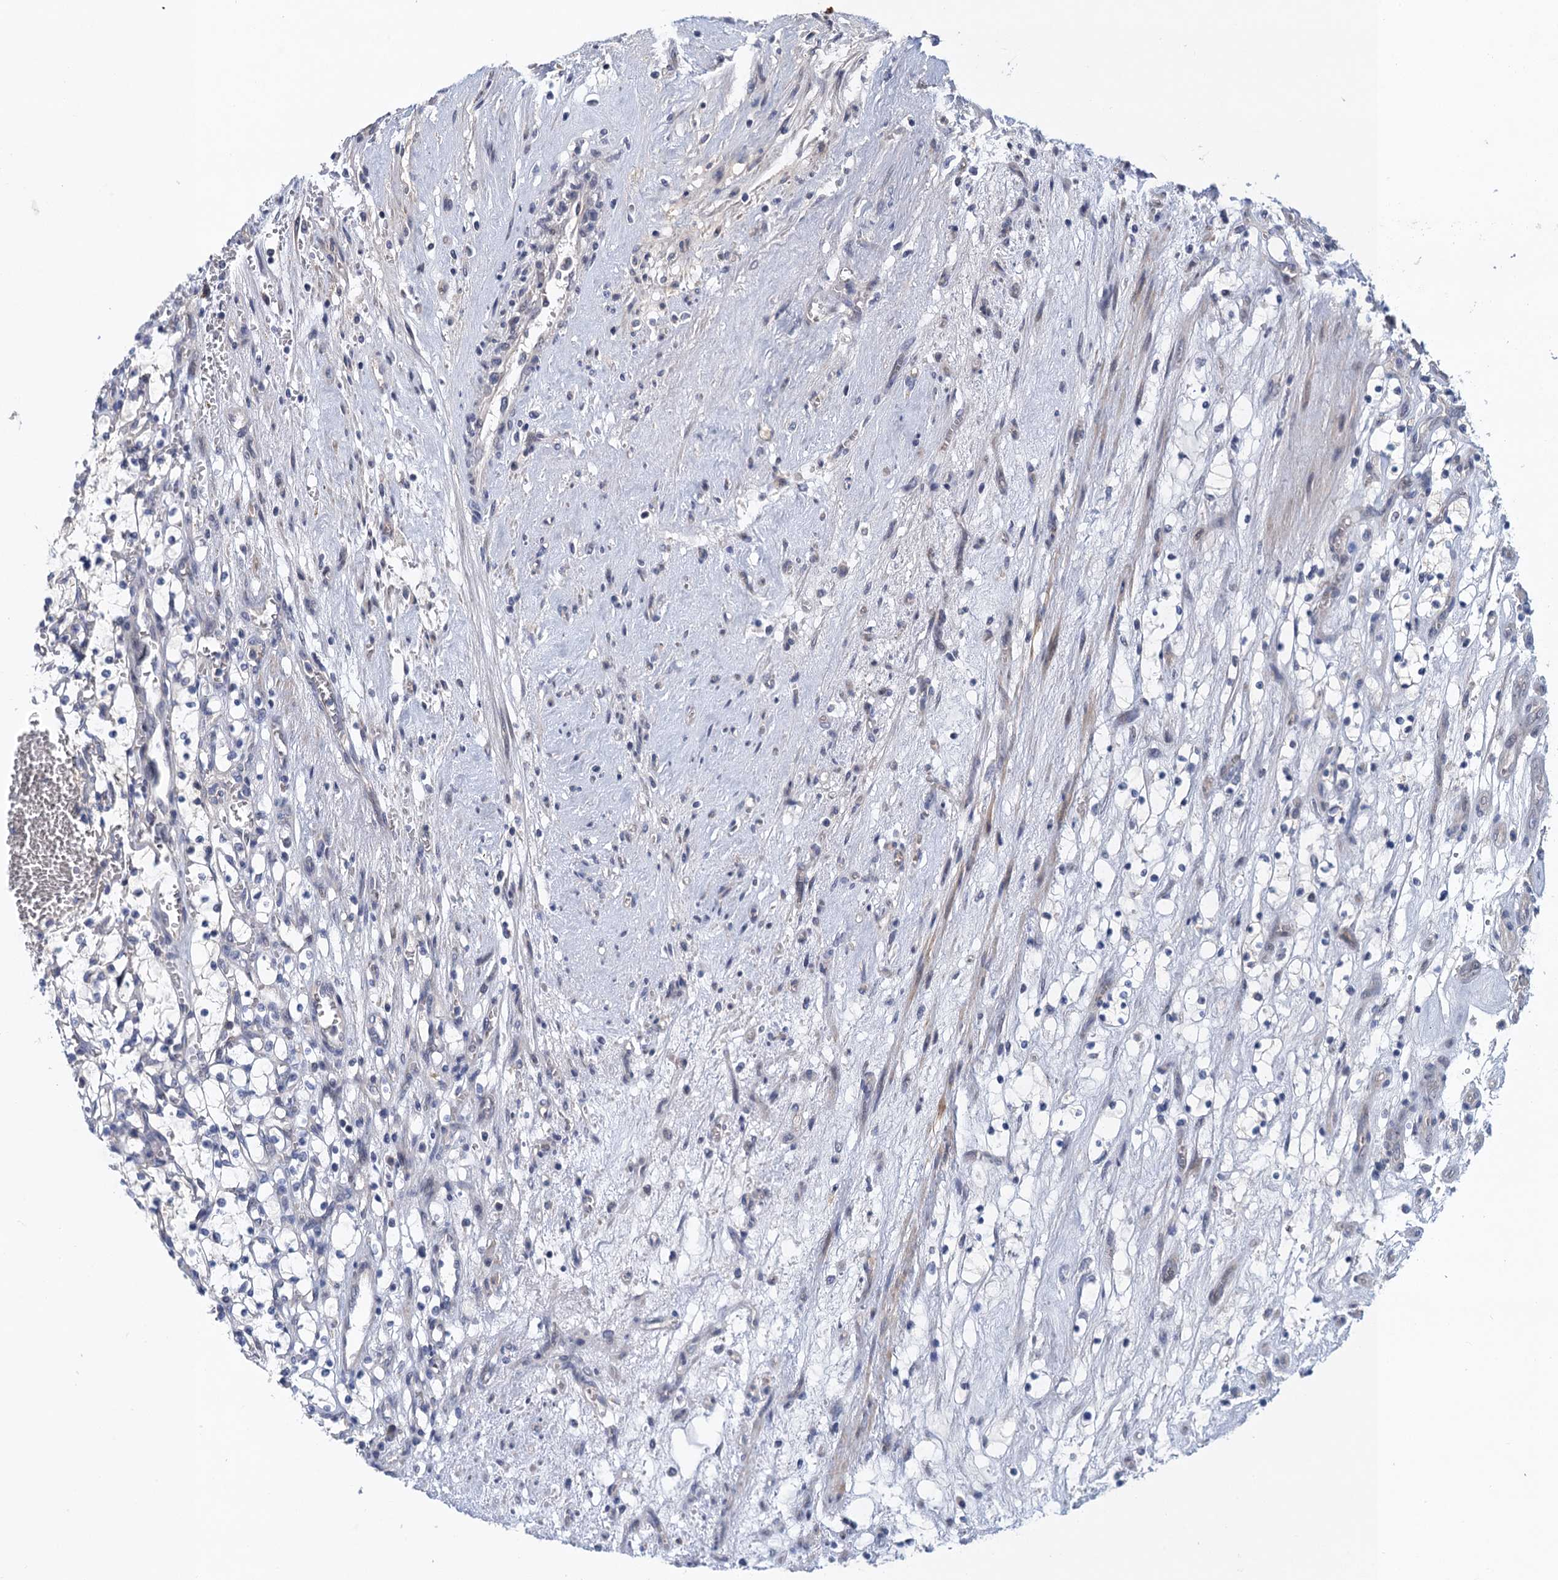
{"staining": {"intensity": "negative", "quantity": "none", "location": "none"}, "tissue": "renal cancer", "cell_type": "Tumor cells", "image_type": "cancer", "snomed": [{"axis": "morphology", "description": "Adenocarcinoma, NOS"}, {"axis": "topography", "description": "Kidney"}], "caption": "IHC of human adenocarcinoma (renal) demonstrates no positivity in tumor cells. (Stains: DAB (3,3'-diaminobenzidine) immunohistochemistry with hematoxylin counter stain, Microscopy: brightfield microscopy at high magnification).", "gene": "MDM1", "patient": {"sex": "female", "age": 69}}